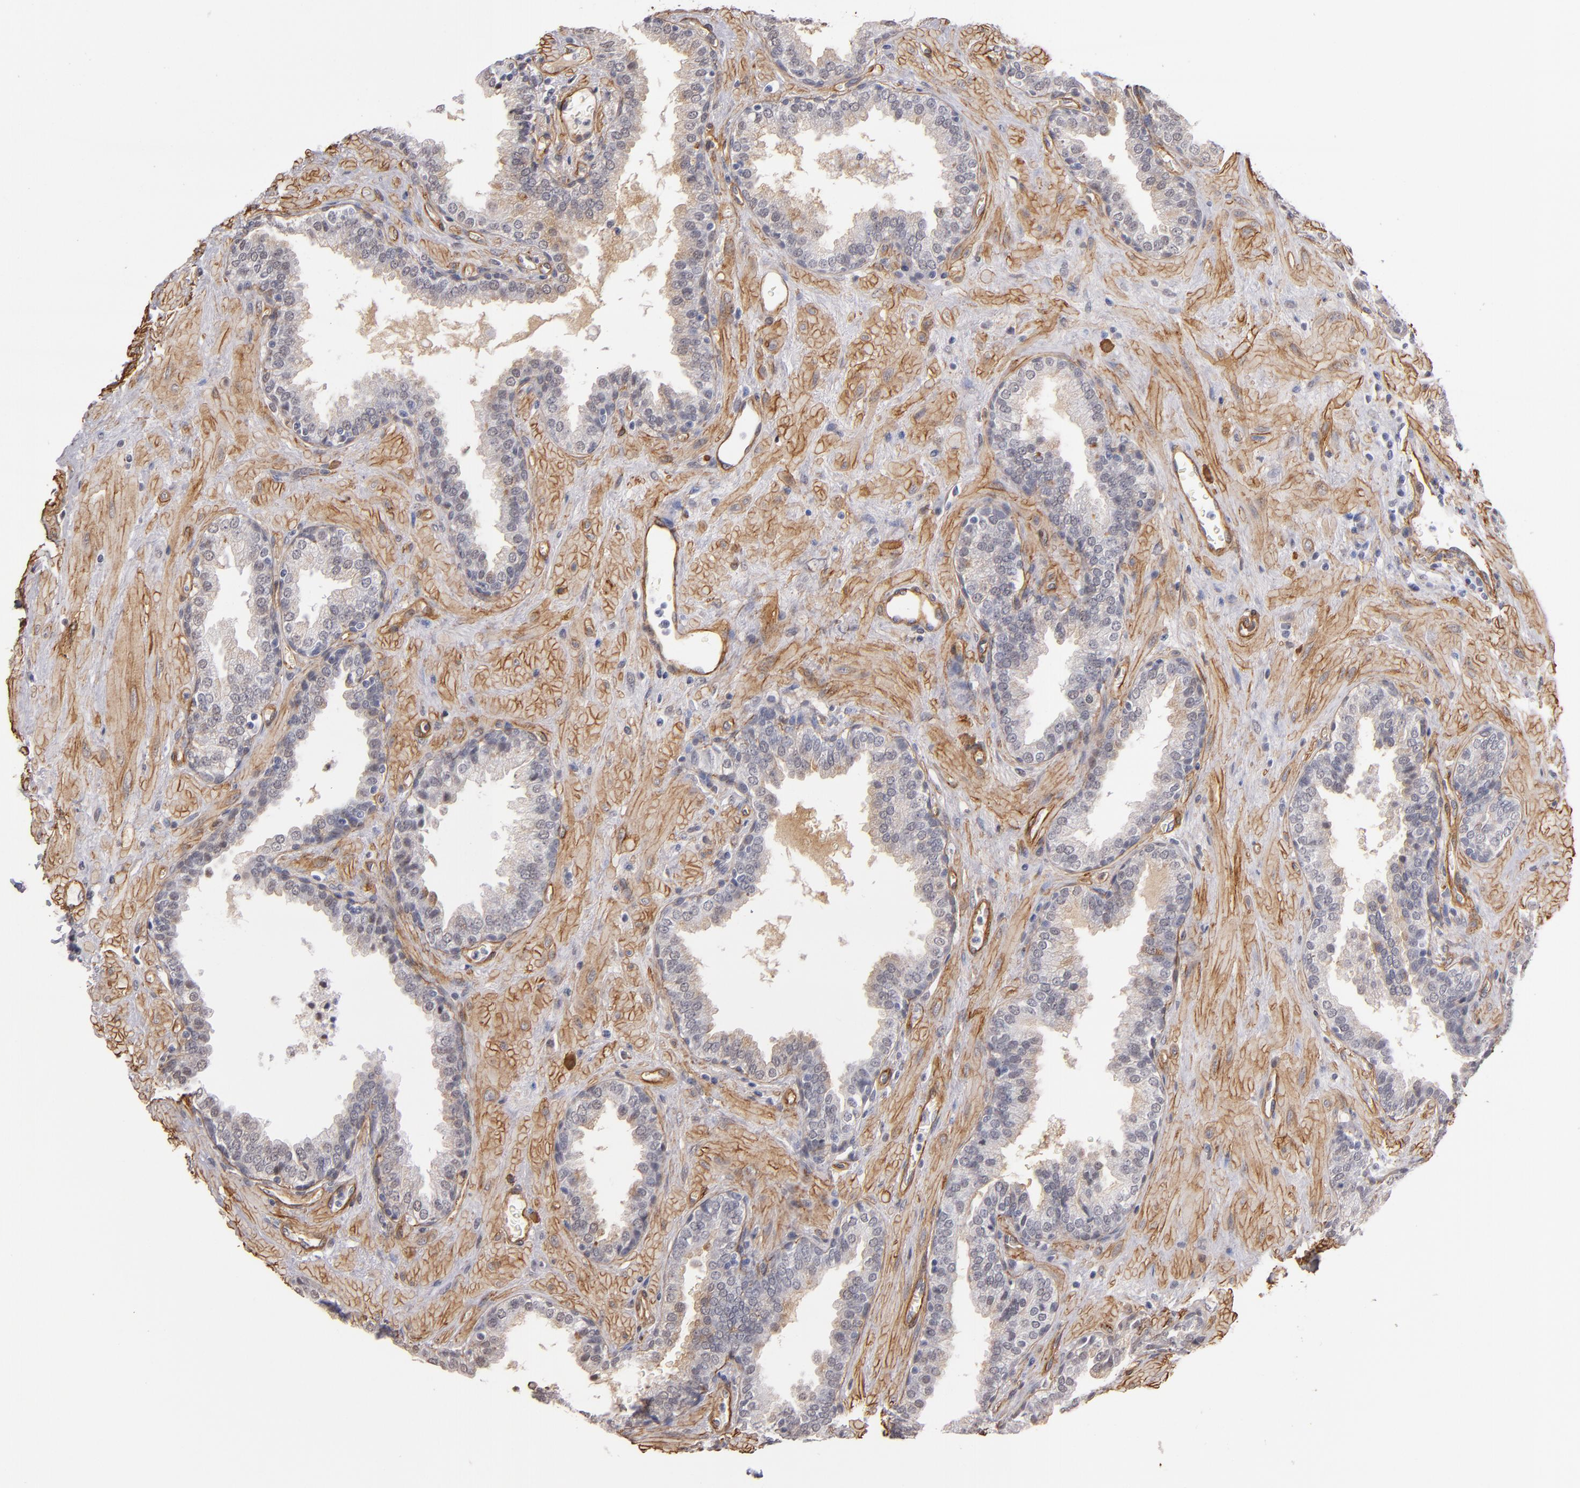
{"staining": {"intensity": "moderate", "quantity": ">75%", "location": "cytoplasmic/membranous"}, "tissue": "prostate", "cell_type": "Glandular cells", "image_type": "normal", "snomed": [{"axis": "morphology", "description": "Normal tissue, NOS"}, {"axis": "topography", "description": "Prostate"}], "caption": "Human prostate stained with a brown dye shows moderate cytoplasmic/membranous positive staining in approximately >75% of glandular cells.", "gene": "LAMC1", "patient": {"sex": "male", "age": 51}}